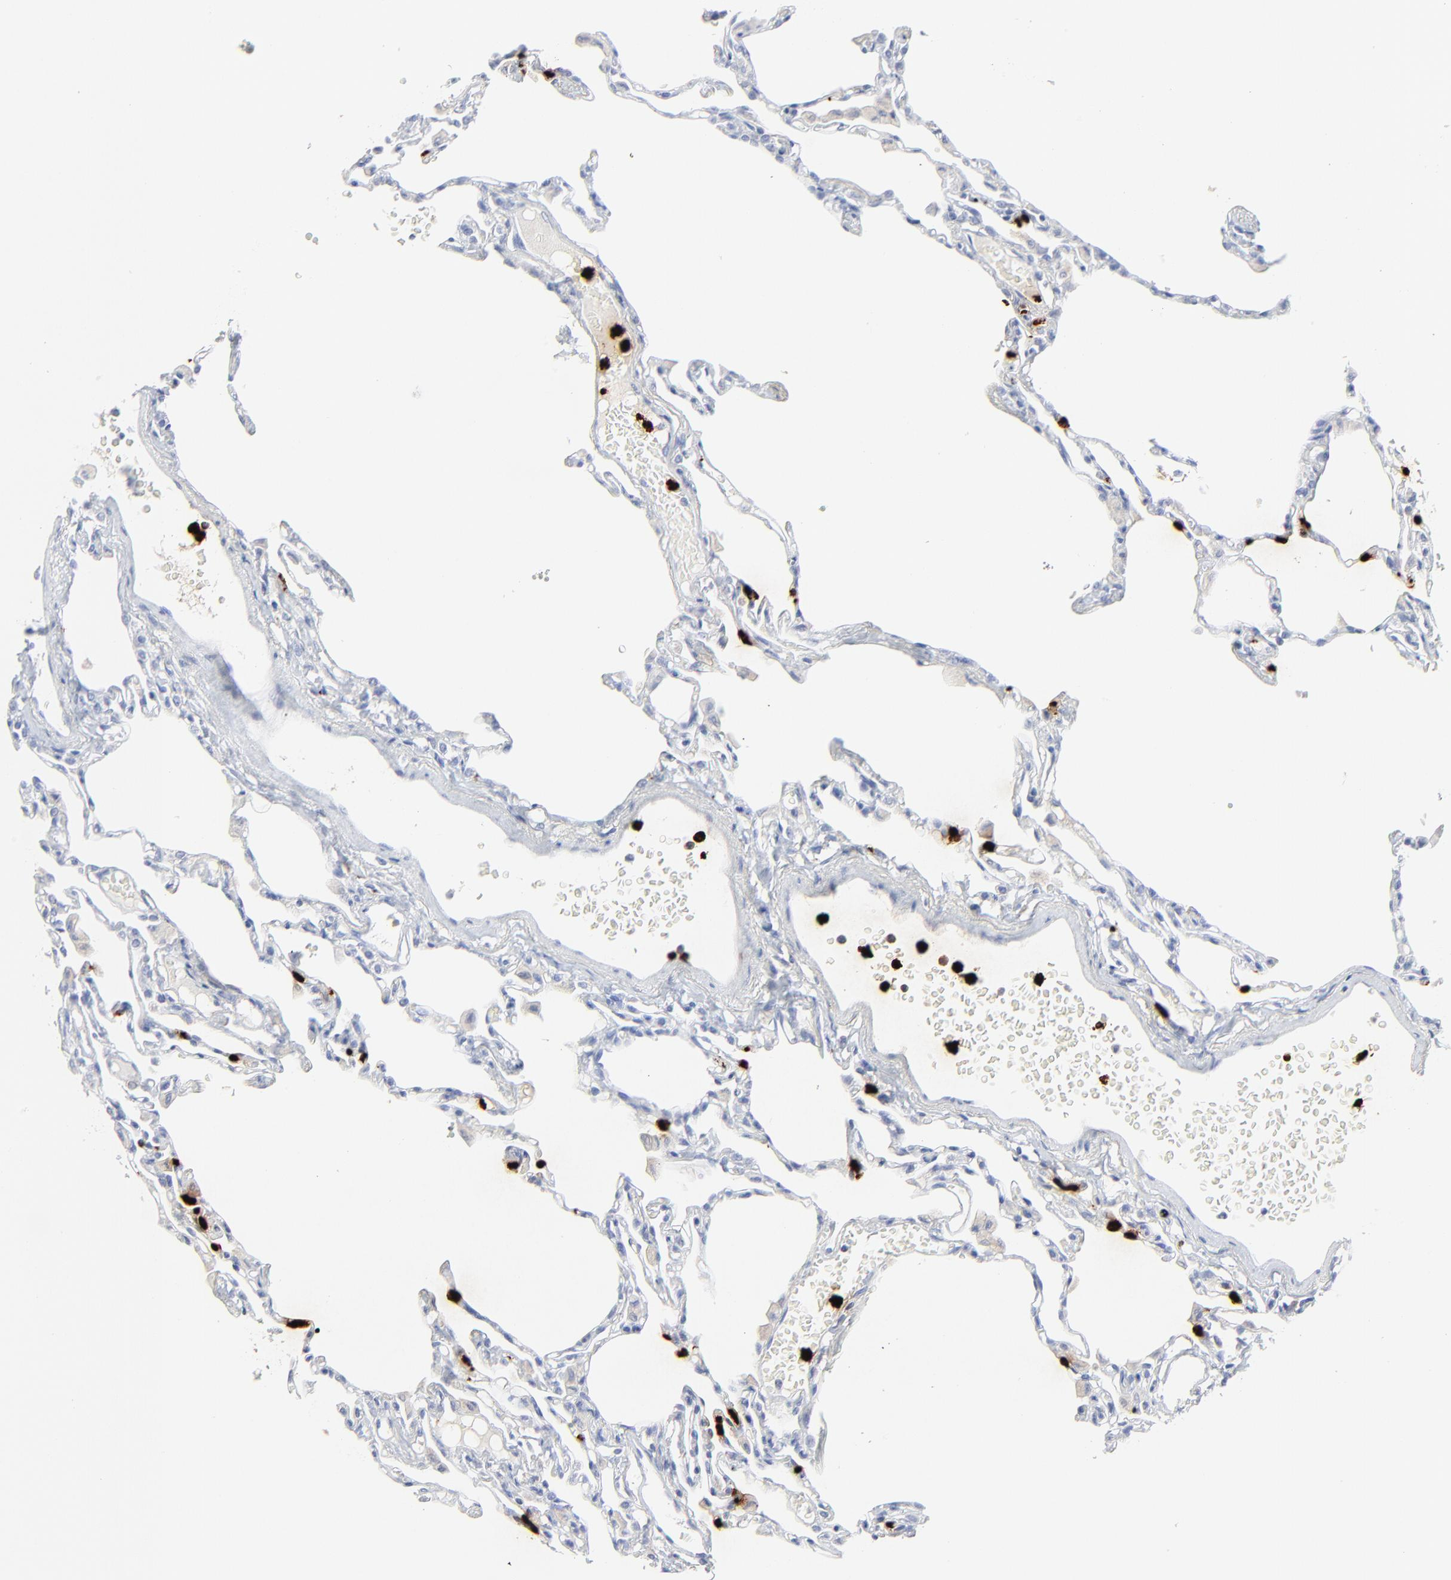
{"staining": {"intensity": "negative", "quantity": "none", "location": "none"}, "tissue": "lung", "cell_type": "Alveolar cells", "image_type": "normal", "snomed": [{"axis": "morphology", "description": "Normal tissue, NOS"}, {"axis": "topography", "description": "Lung"}], "caption": "This histopathology image is of normal lung stained with immunohistochemistry (IHC) to label a protein in brown with the nuclei are counter-stained blue. There is no staining in alveolar cells. (Brightfield microscopy of DAB IHC at high magnification).", "gene": "LCN2", "patient": {"sex": "female", "age": 49}}